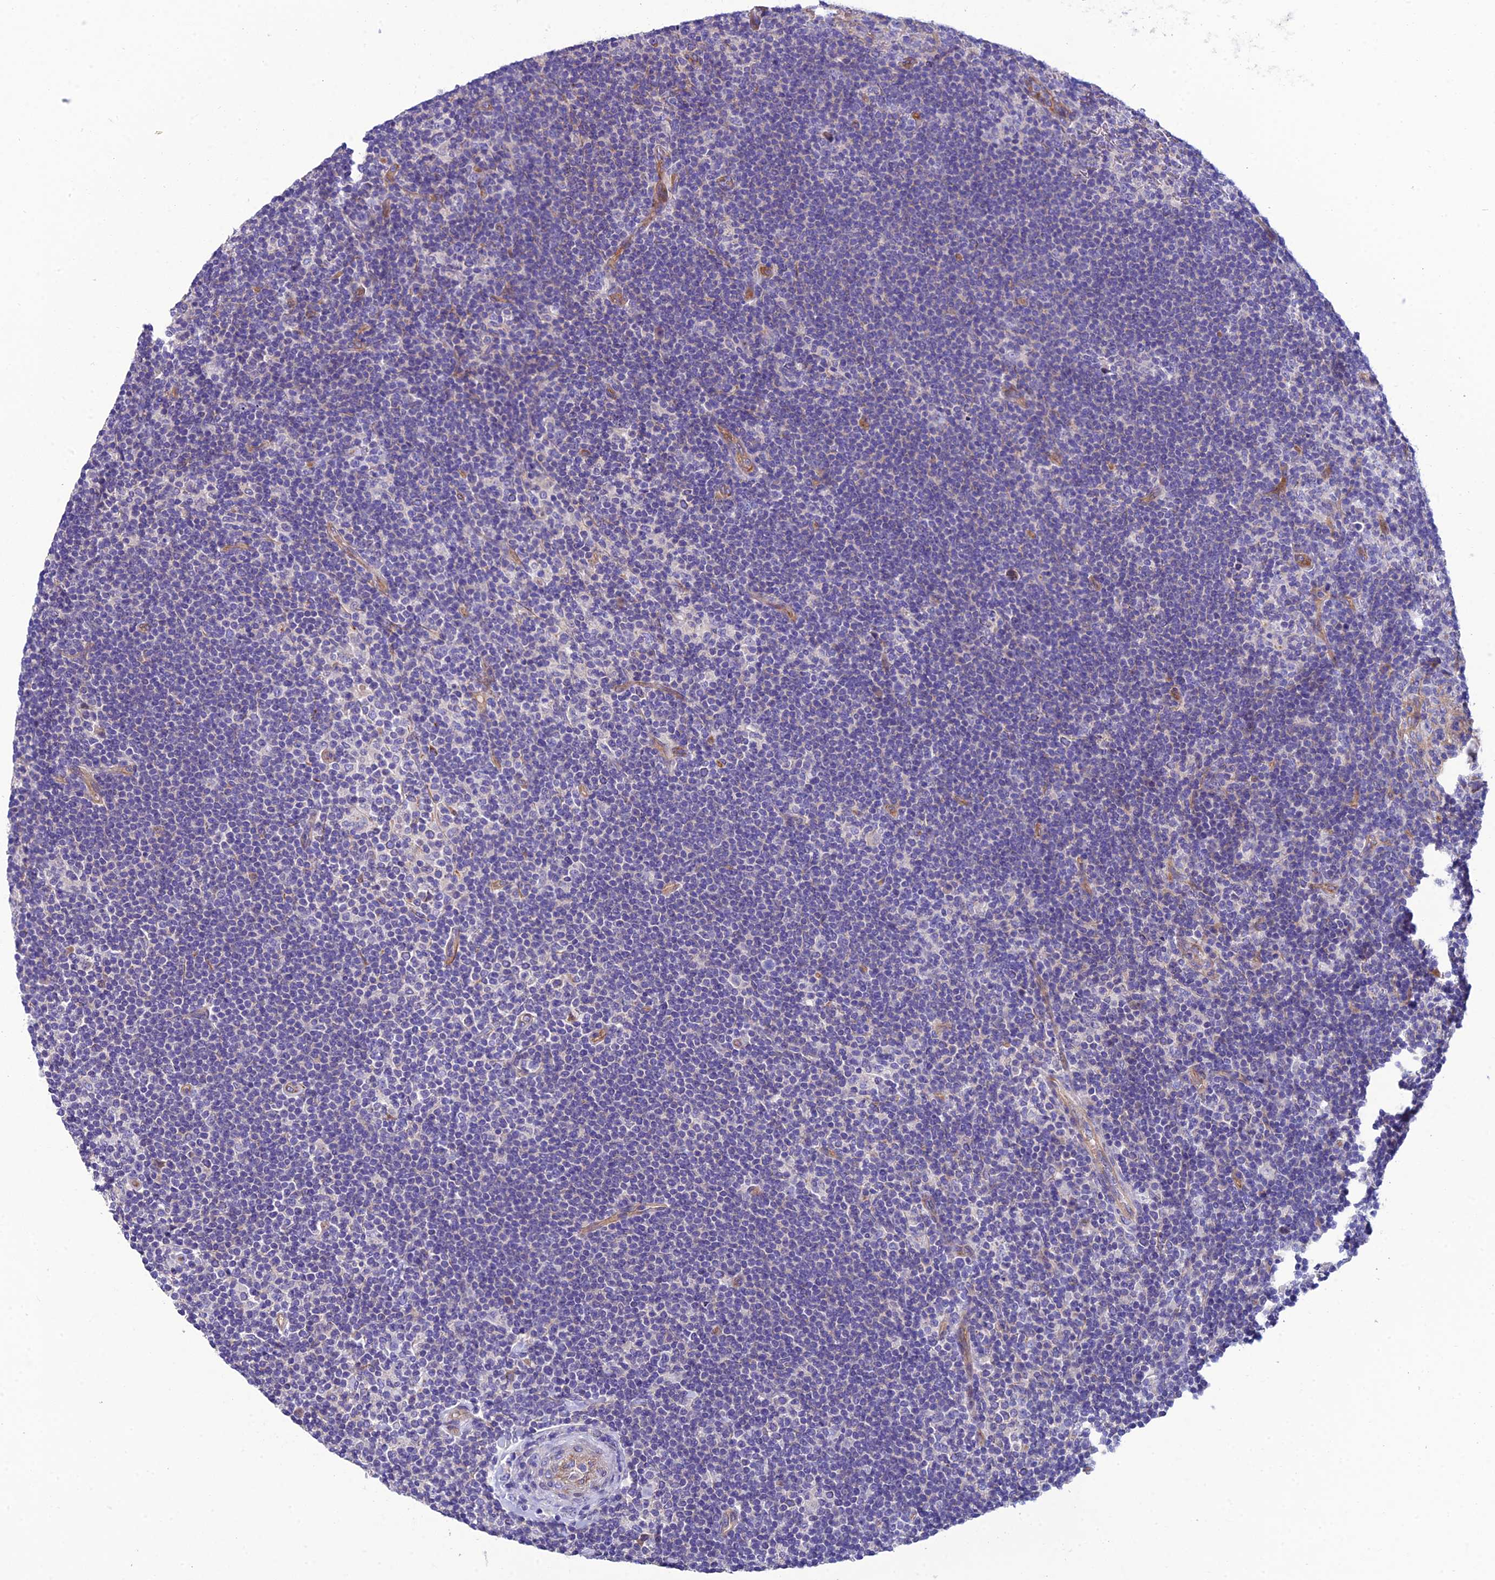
{"staining": {"intensity": "negative", "quantity": "none", "location": "none"}, "tissue": "lymphoma", "cell_type": "Tumor cells", "image_type": "cancer", "snomed": [{"axis": "morphology", "description": "Hodgkin's disease, NOS"}, {"axis": "topography", "description": "Lymph node"}], "caption": "Tumor cells show no significant staining in lymphoma.", "gene": "PPFIA3", "patient": {"sex": "female", "age": 57}}